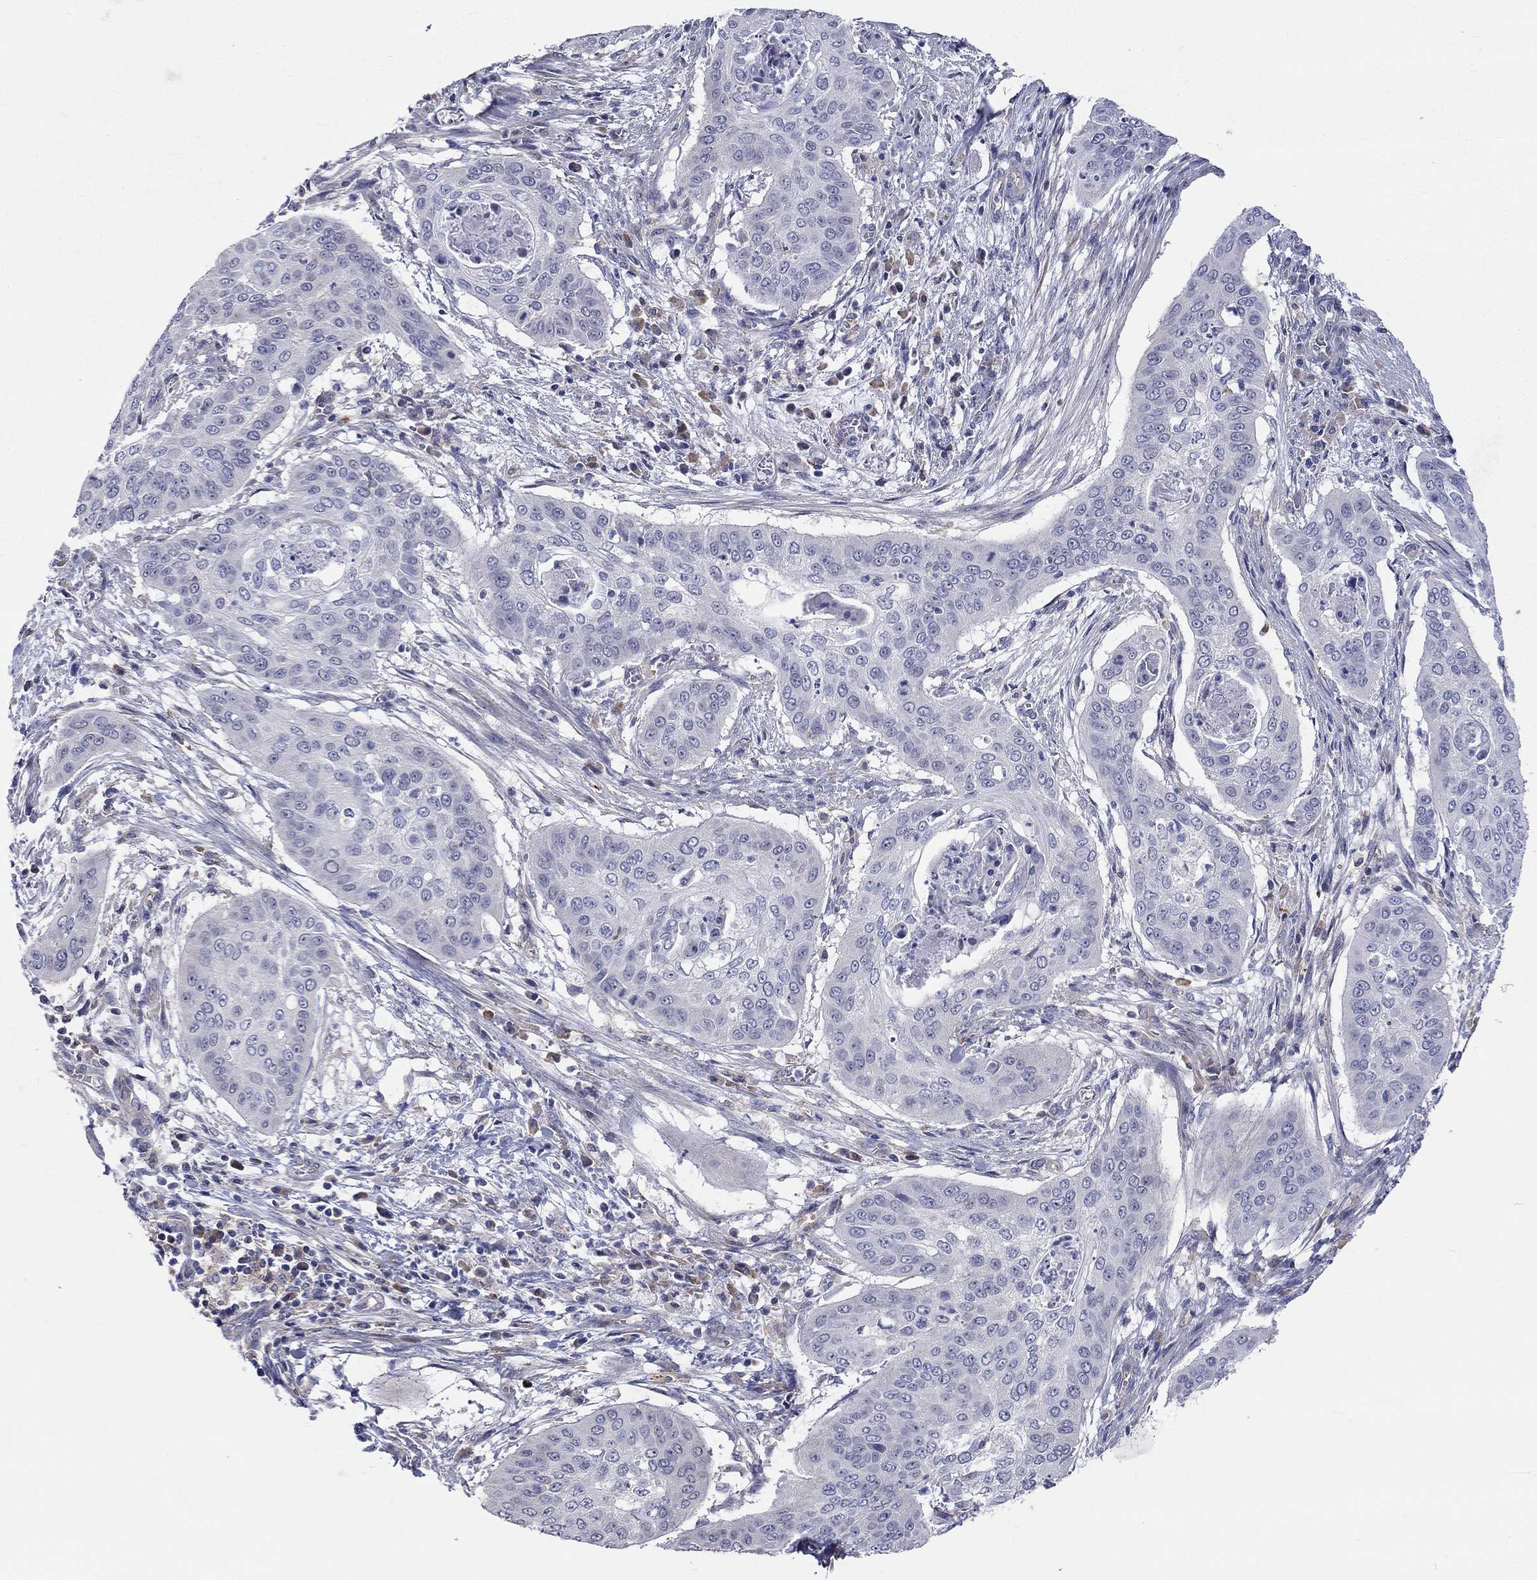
{"staining": {"intensity": "negative", "quantity": "none", "location": "none"}, "tissue": "cervical cancer", "cell_type": "Tumor cells", "image_type": "cancer", "snomed": [{"axis": "morphology", "description": "Squamous cell carcinoma, NOS"}, {"axis": "topography", "description": "Cervix"}], "caption": "DAB (3,3'-diaminobenzidine) immunohistochemical staining of human cervical cancer (squamous cell carcinoma) exhibits no significant expression in tumor cells.", "gene": "PCDHGA10", "patient": {"sex": "female", "age": 39}}